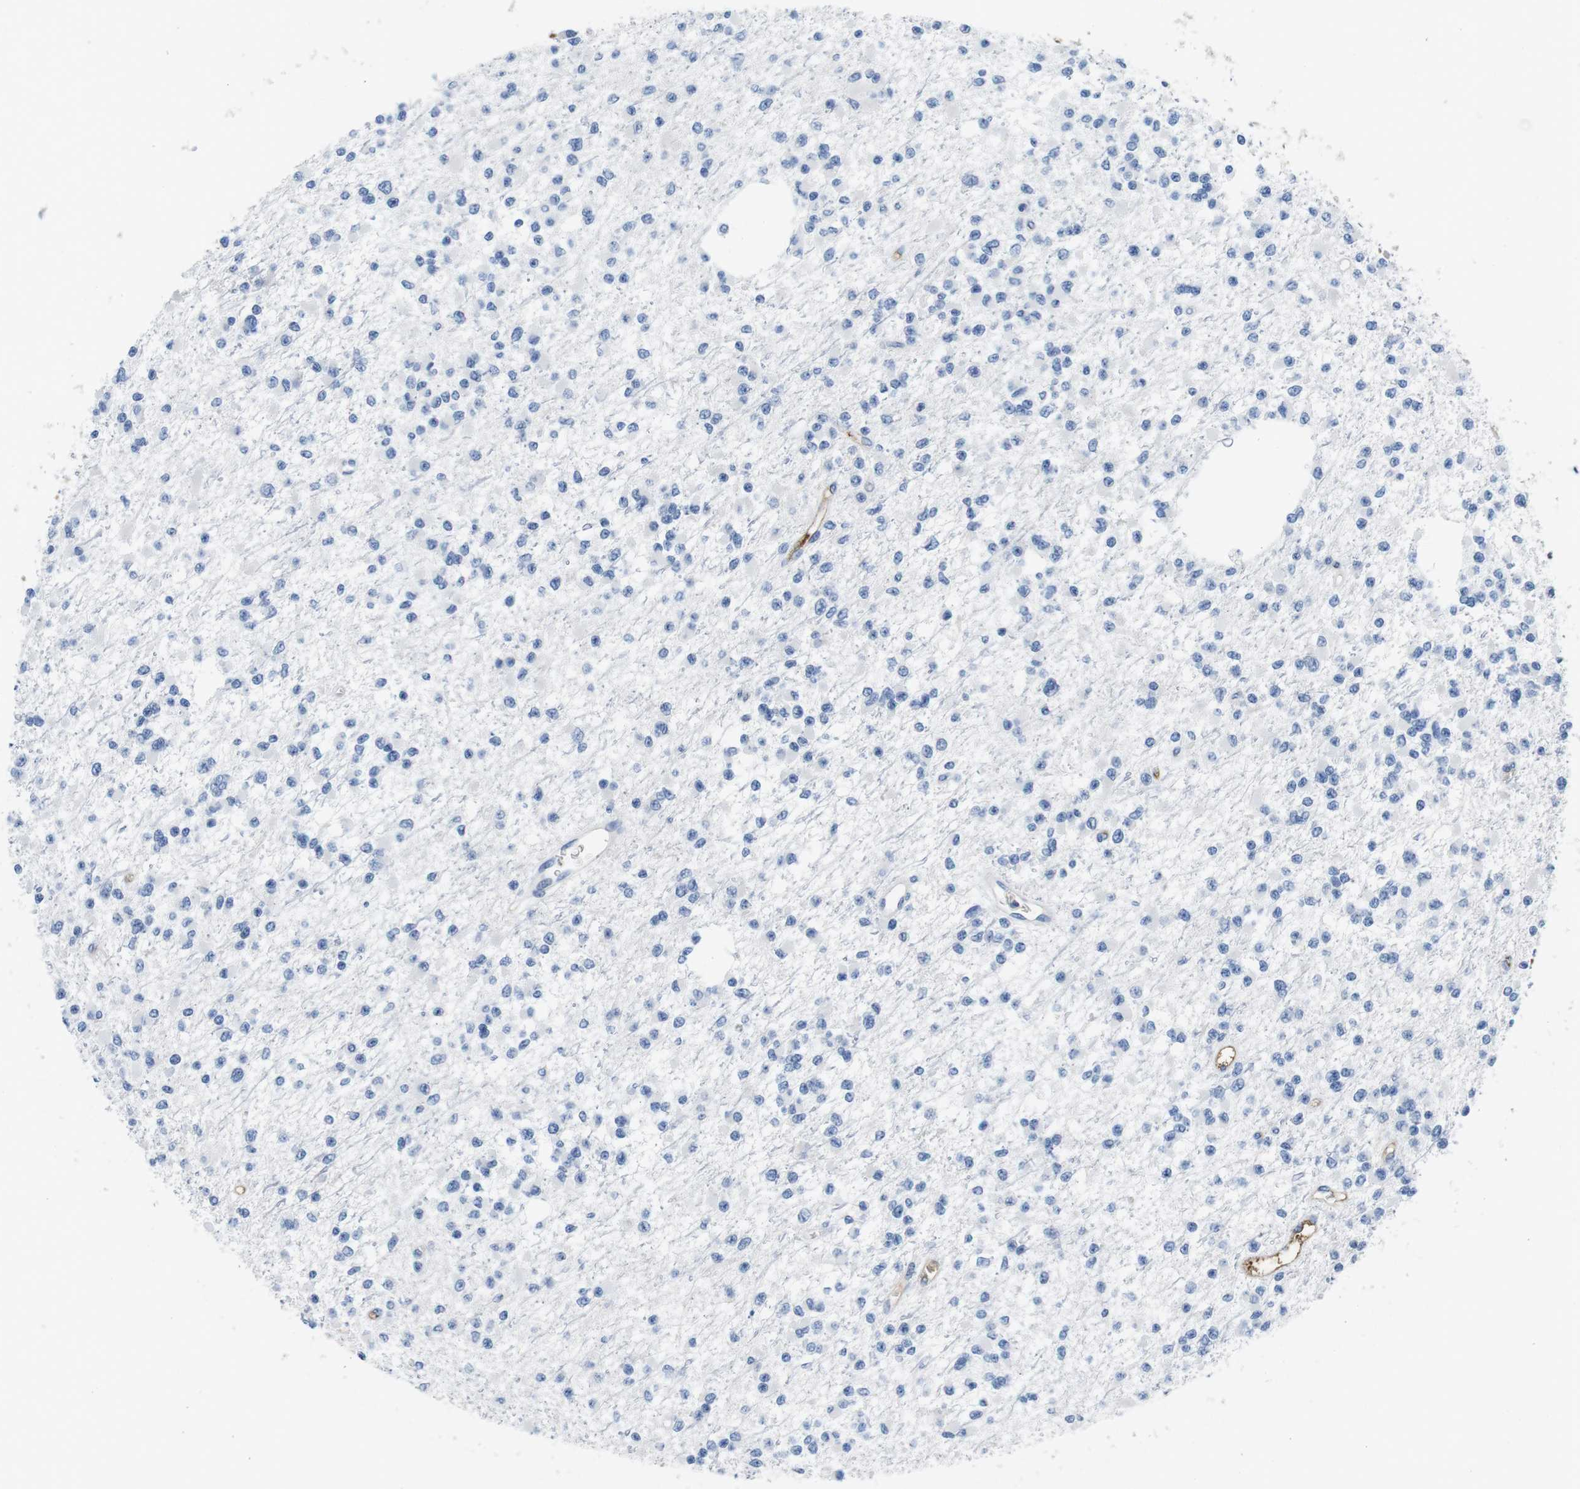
{"staining": {"intensity": "negative", "quantity": "none", "location": "none"}, "tissue": "glioma", "cell_type": "Tumor cells", "image_type": "cancer", "snomed": [{"axis": "morphology", "description": "Glioma, malignant, Low grade"}, {"axis": "topography", "description": "Brain"}], "caption": "Immunohistochemical staining of malignant glioma (low-grade) reveals no significant staining in tumor cells.", "gene": "IGKC", "patient": {"sex": "female", "age": 22}}